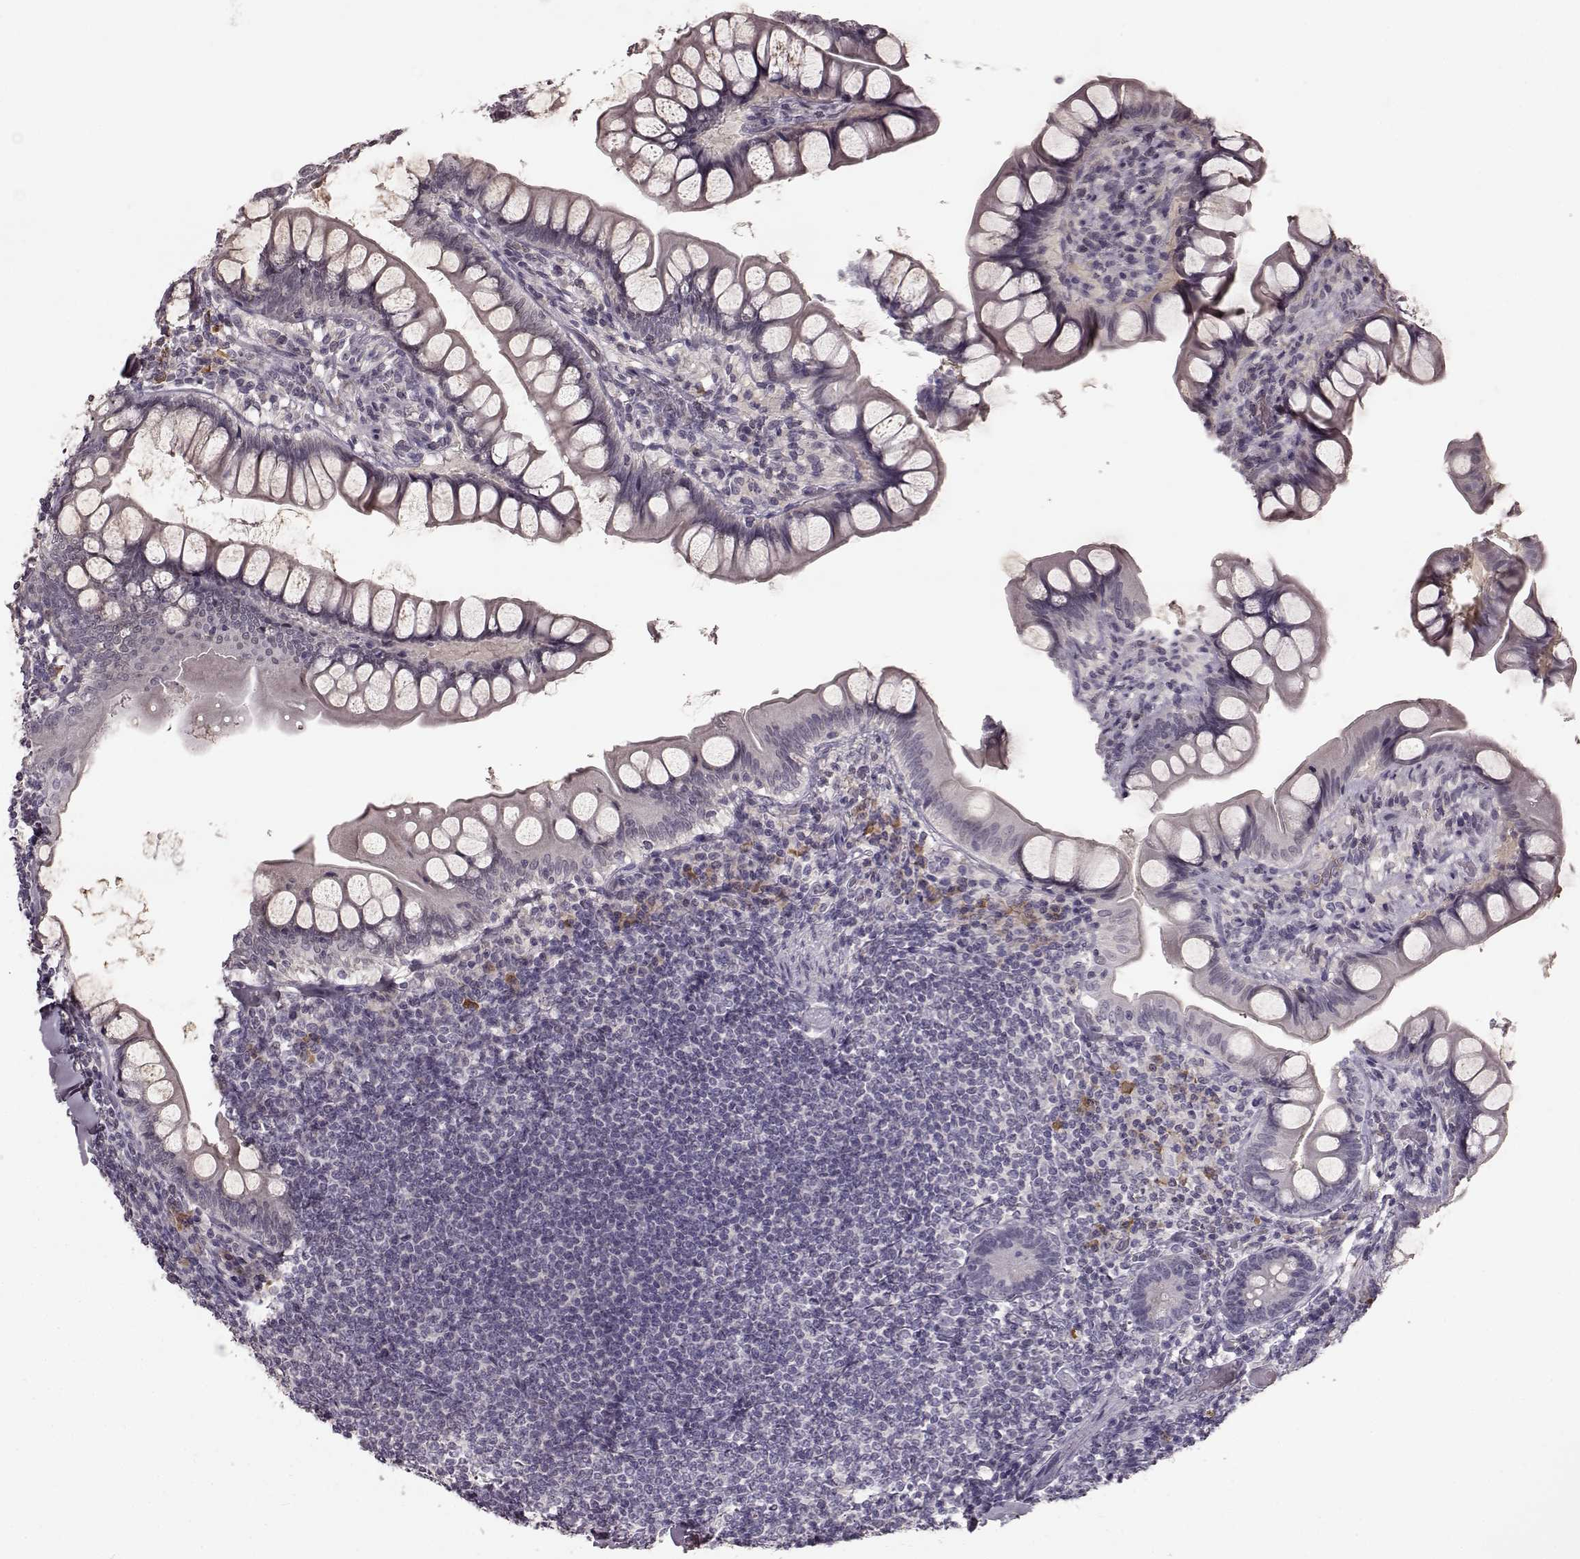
{"staining": {"intensity": "negative", "quantity": "none", "location": "none"}, "tissue": "small intestine", "cell_type": "Glandular cells", "image_type": "normal", "snomed": [{"axis": "morphology", "description": "Normal tissue, NOS"}, {"axis": "topography", "description": "Small intestine"}], "caption": "IHC image of unremarkable small intestine stained for a protein (brown), which demonstrates no staining in glandular cells. (DAB immunohistochemistry (IHC) visualized using brightfield microscopy, high magnification).", "gene": "NRL", "patient": {"sex": "male", "age": 70}}